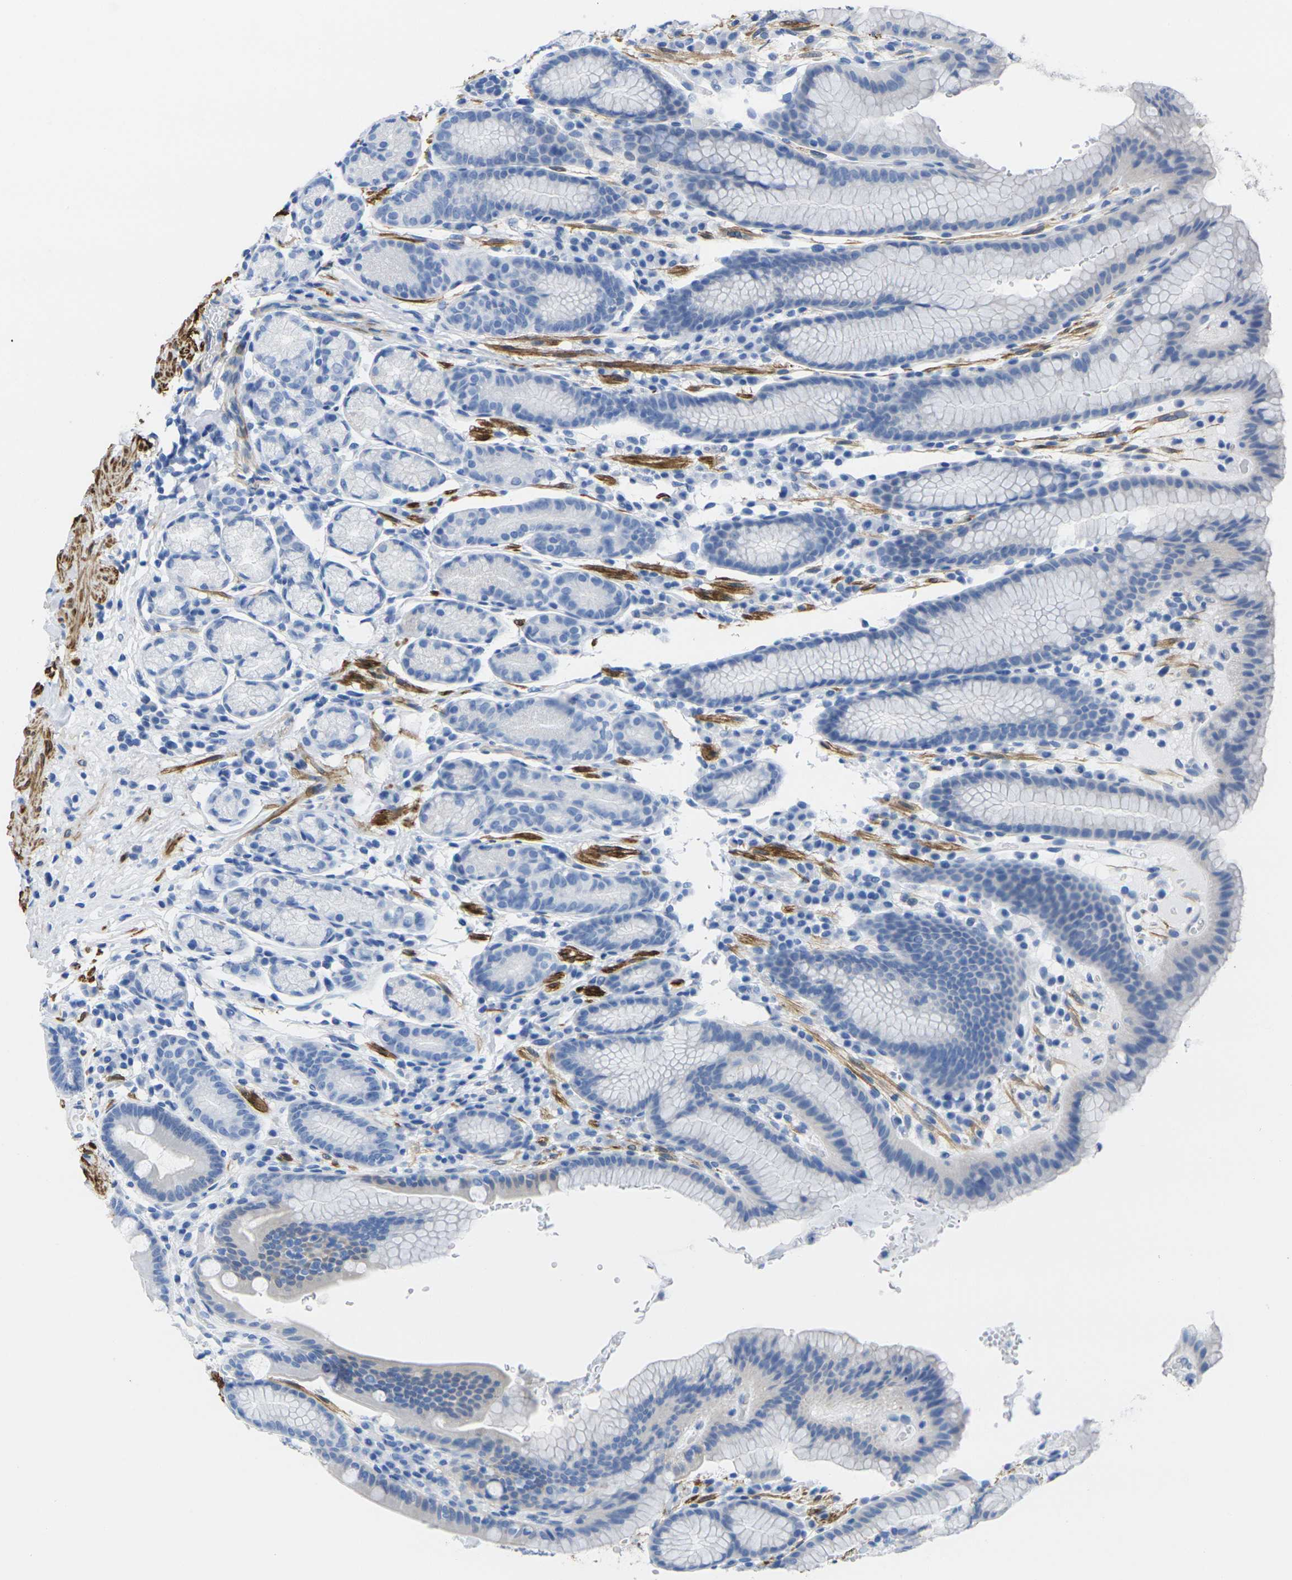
{"staining": {"intensity": "negative", "quantity": "none", "location": "none"}, "tissue": "stomach", "cell_type": "Glandular cells", "image_type": "normal", "snomed": [{"axis": "morphology", "description": "Normal tissue, NOS"}, {"axis": "topography", "description": "Stomach, lower"}], "caption": "Image shows no protein staining in glandular cells of benign stomach.", "gene": "CNN1", "patient": {"sex": "male", "age": 52}}